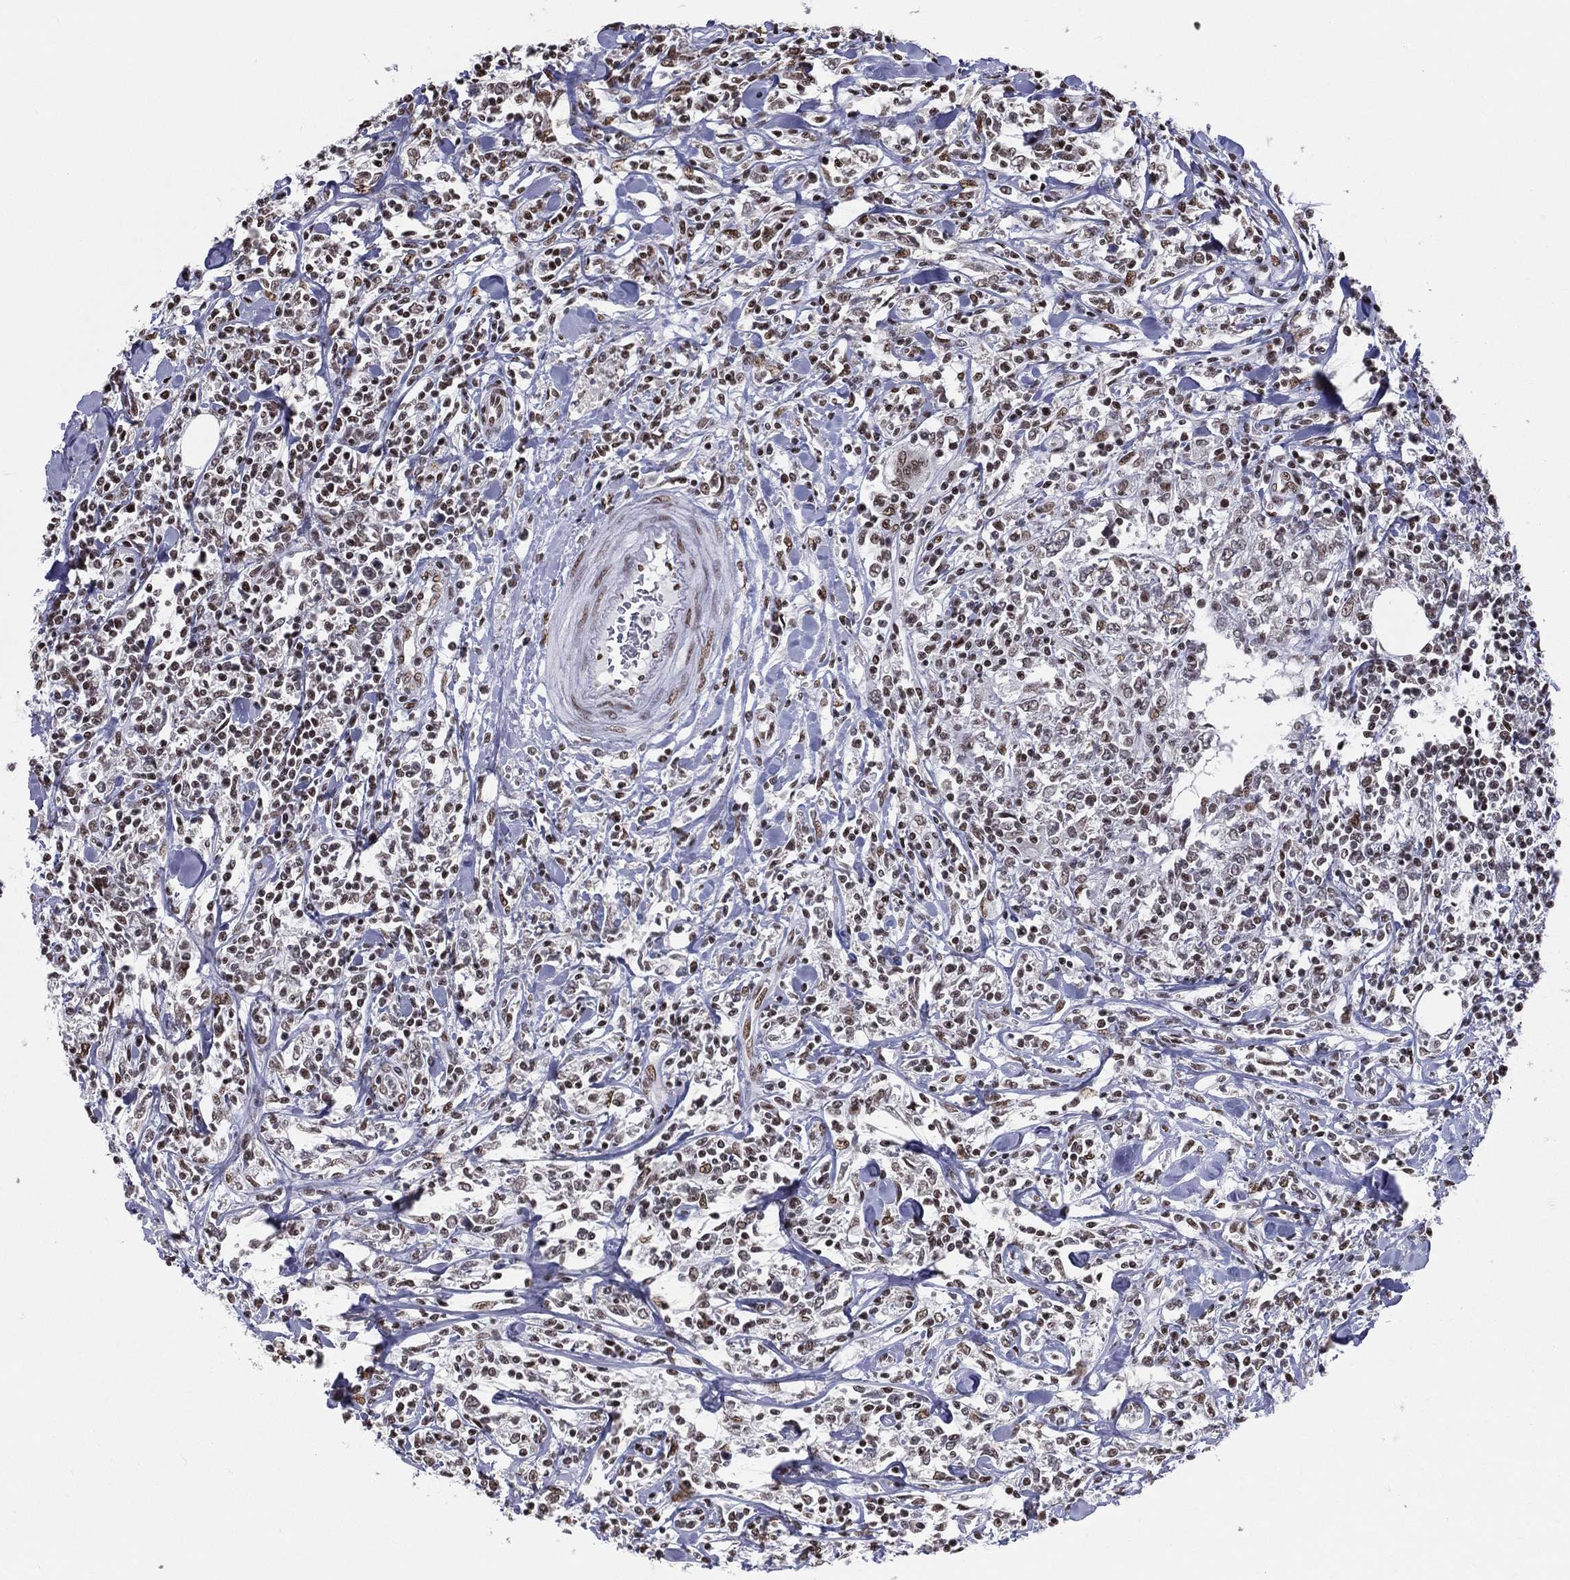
{"staining": {"intensity": "moderate", "quantity": "25%-75%", "location": "nuclear"}, "tissue": "lymphoma", "cell_type": "Tumor cells", "image_type": "cancer", "snomed": [{"axis": "morphology", "description": "Malignant lymphoma, non-Hodgkin's type, High grade"}, {"axis": "topography", "description": "Lymph node"}], "caption": "Tumor cells reveal medium levels of moderate nuclear positivity in approximately 25%-75% of cells in human lymphoma. Using DAB (brown) and hematoxylin (blue) stains, captured at high magnification using brightfield microscopy.", "gene": "ZNF7", "patient": {"sex": "female", "age": 84}}